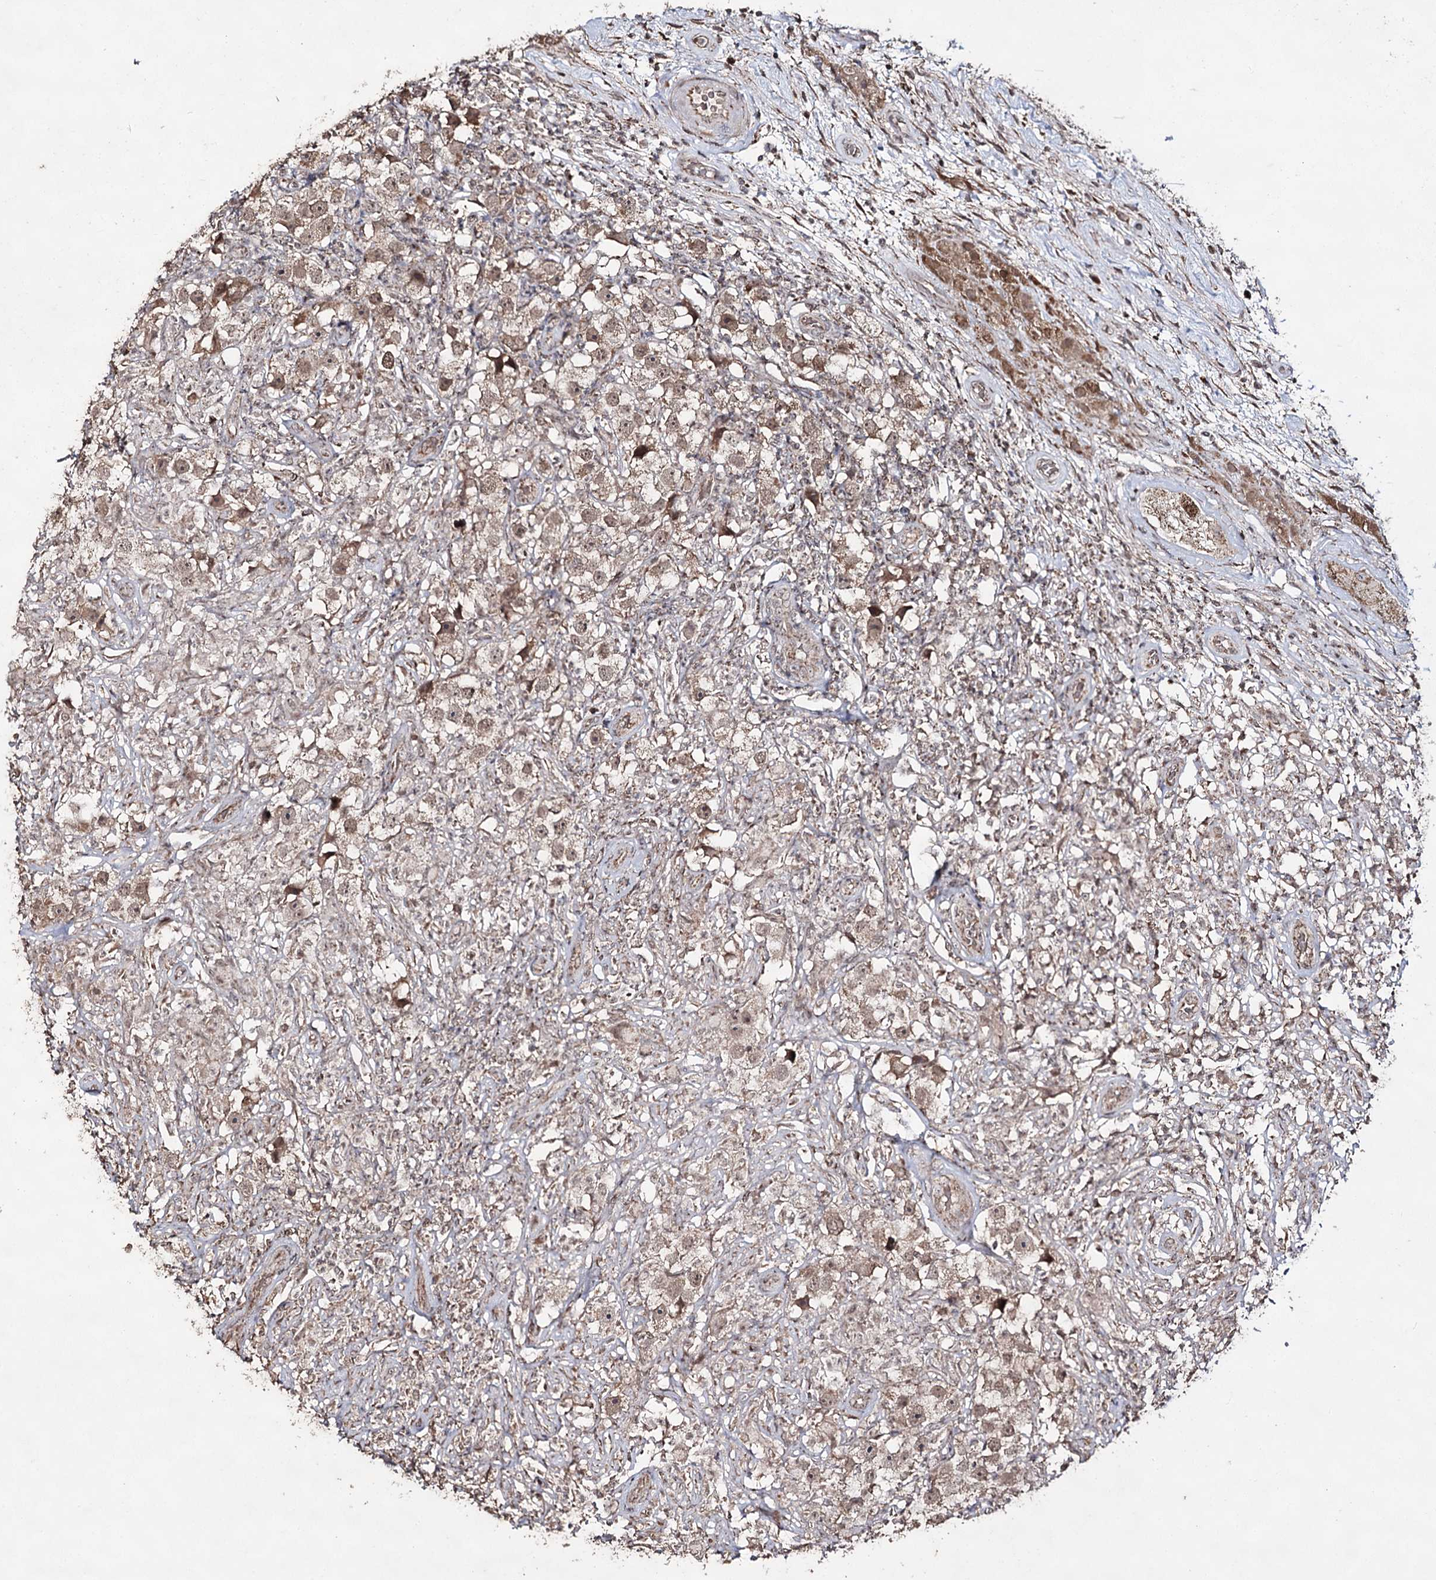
{"staining": {"intensity": "moderate", "quantity": ">75%", "location": "cytoplasmic/membranous,nuclear"}, "tissue": "testis cancer", "cell_type": "Tumor cells", "image_type": "cancer", "snomed": [{"axis": "morphology", "description": "Seminoma, NOS"}, {"axis": "topography", "description": "Testis"}], "caption": "Testis cancer (seminoma) stained with a protein marker reveals moderate staining in tumor cells.", "gene": "ACTR6", "patient": {"sex": "male", "age": 49}}